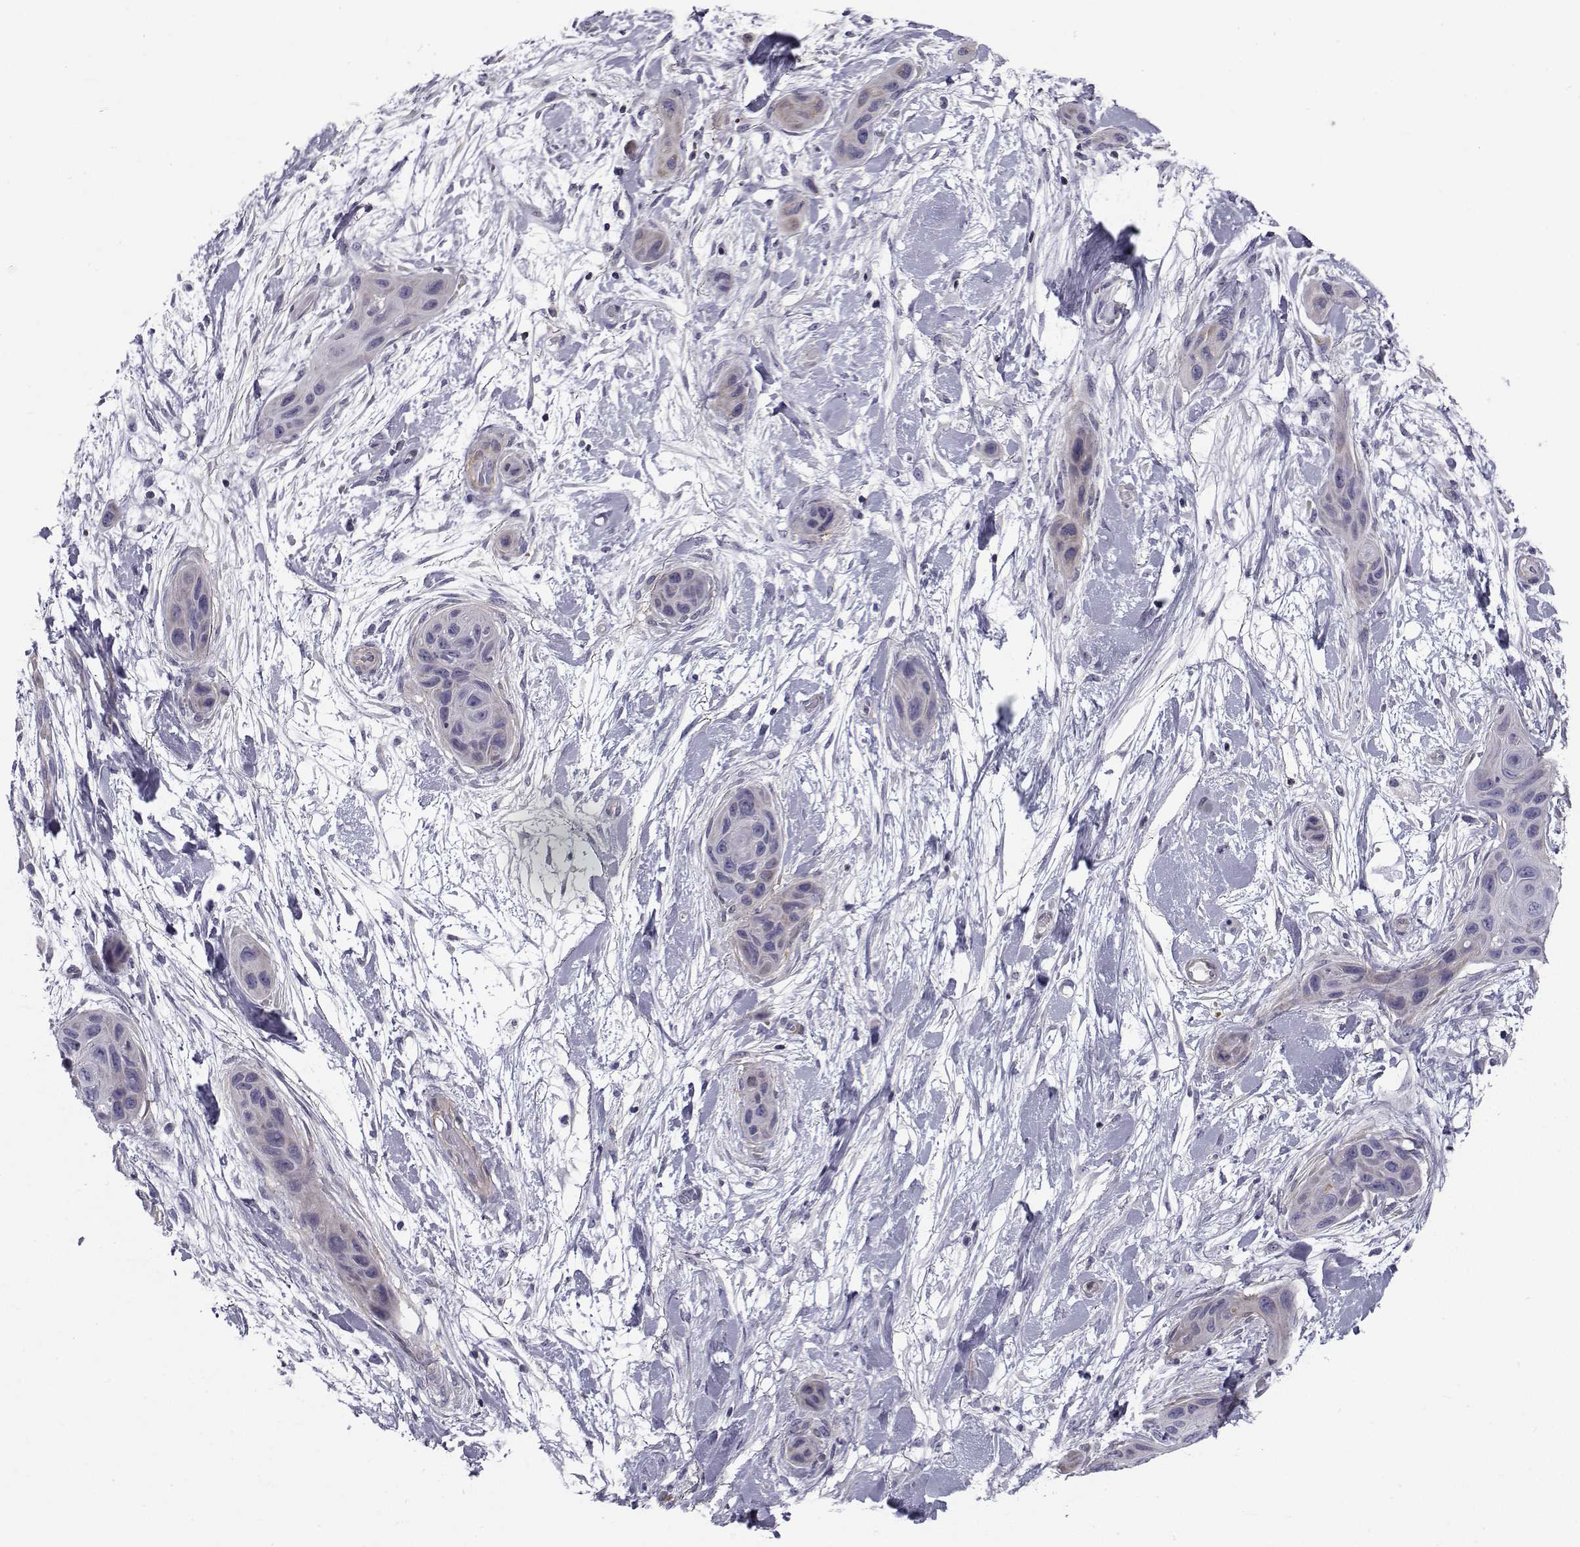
{"staining": {"intensity": "negative", "quantity": "none", "location": "none"}, "tissue": "skin cancer", "cell_type": "Tumor cells", "image_type": "cancer", "snomed": [{"axis": "morphology", "description": "Squamous cell carcinoma, NOS"}, {"axis": "topography", "description": "Skin"}], "caption": "This is a image of immunohistochemistry staining of skin cancer (squamous cell carcinoma), which shows no positivity in tumor cells.", "gene": "LRRC27", "patient": {"sex": "male", "age": 79}}